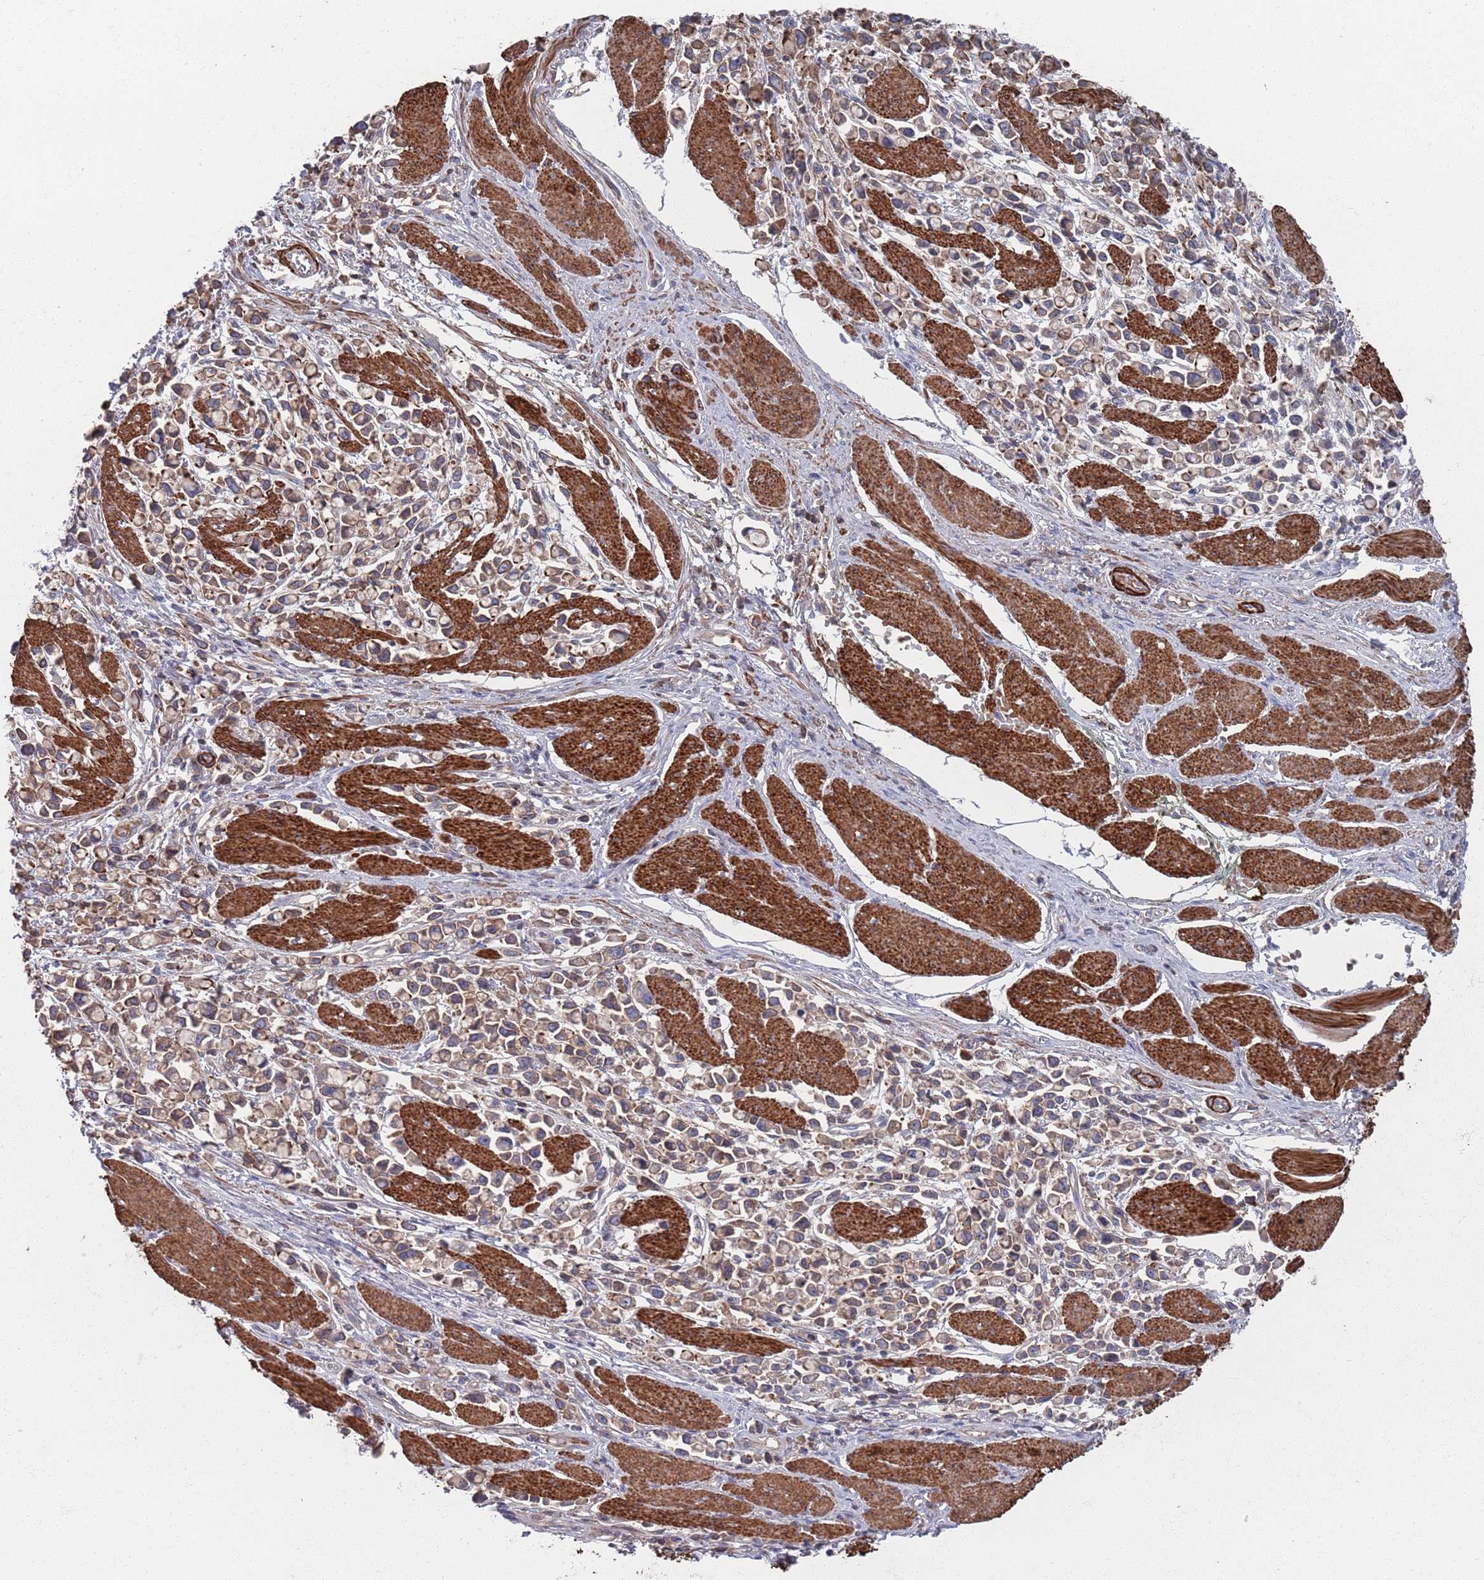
{"staining": {"intensity": "moderate", "quantity": ">75%", "location": "cytoplasmic/membranous"}, "tissue": "stomach cancer", "cell_type": "Tumor cells", "image_type": "cancer", "snomed": [{"axis": "morphology", "description": "Adenocarcinoma, NOS"}, {"axis": "topography", "description": "Stomach"}], "caption": "A brown stain shows moderate cytoplasmic/membranous staining of a protein in stomach adenocarcinoma tumor cells.", "gene": "PLEKHA4", "patient": {"sex": "female", "age": 81}}